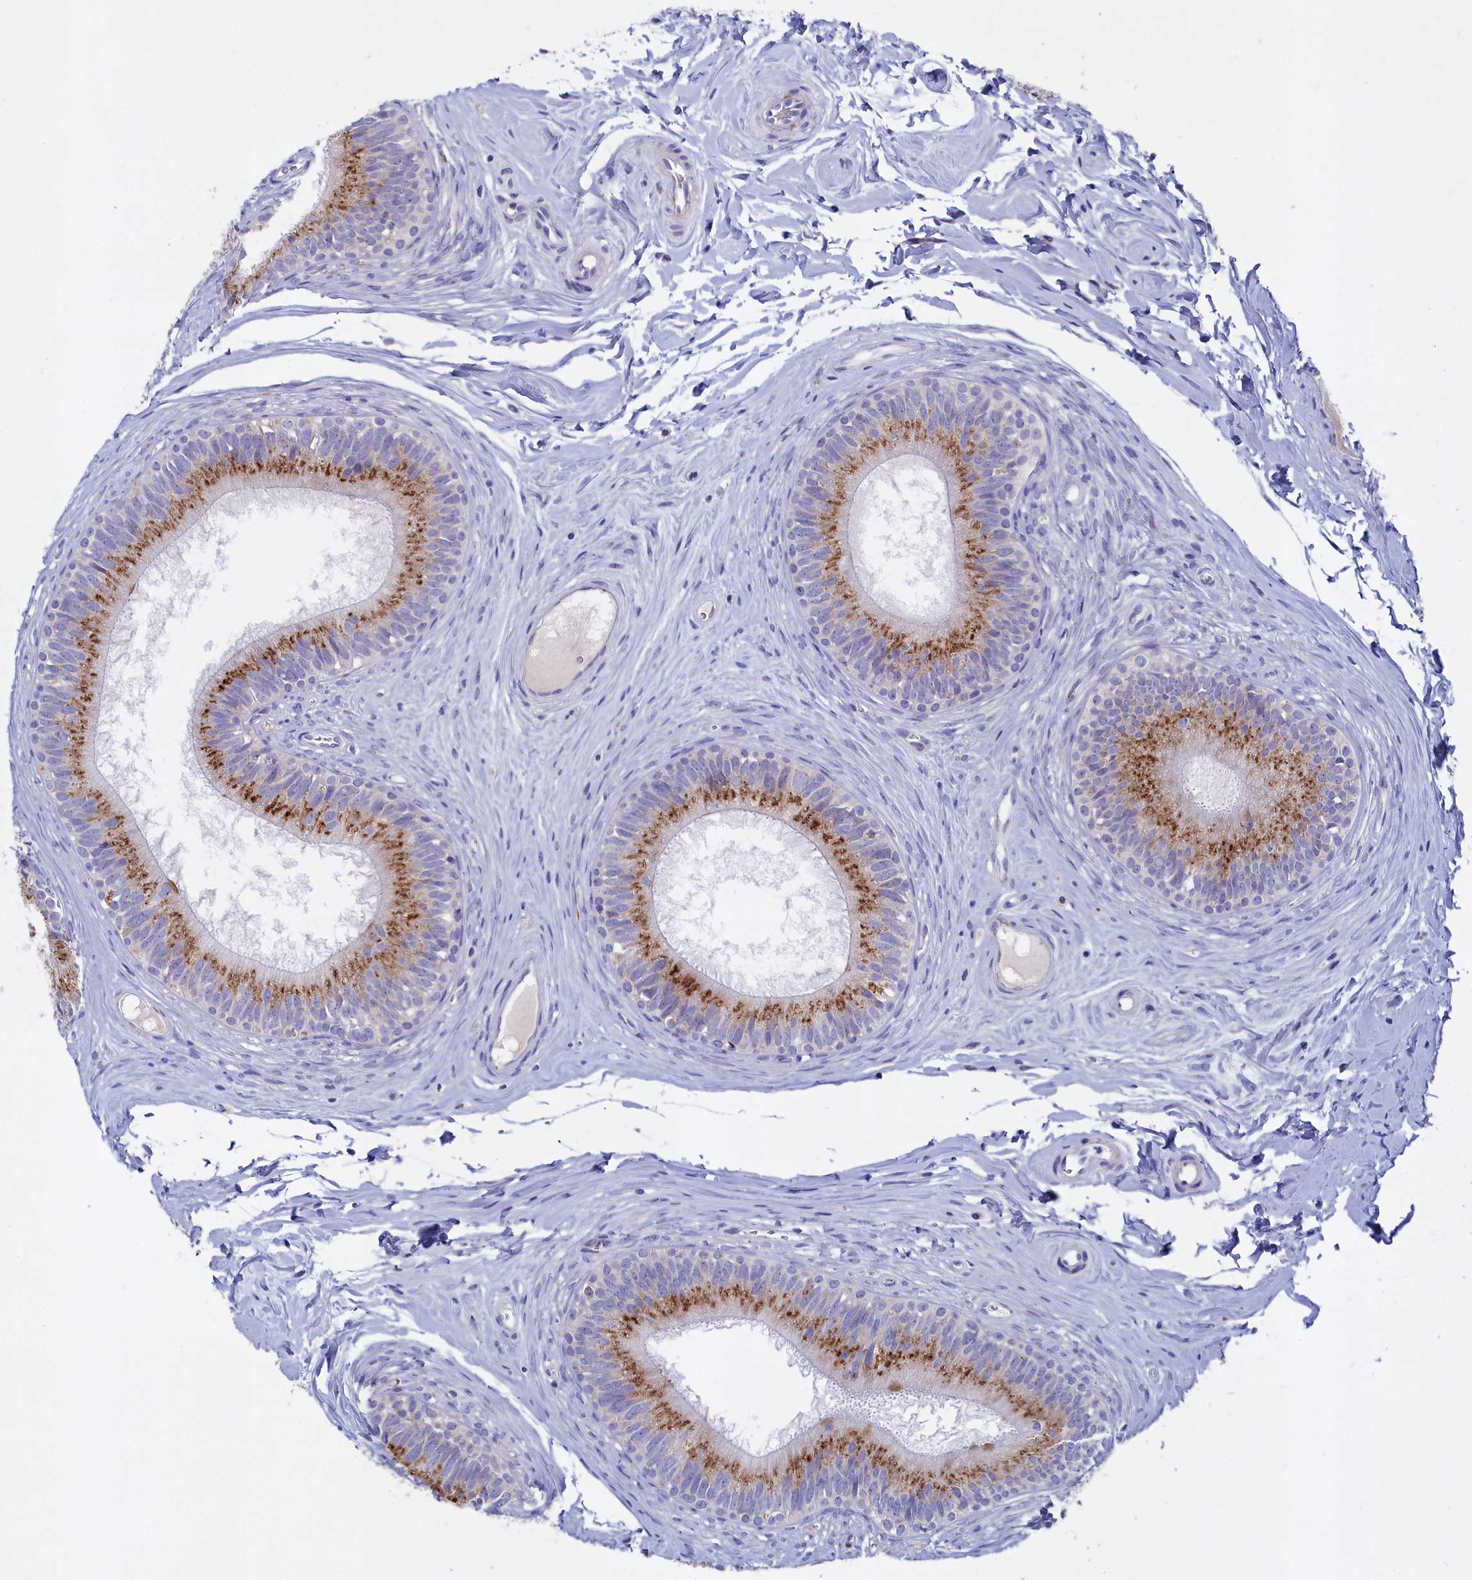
{"staining": {"intensity": "strong", "quantity": "25%-75%", "location": "cytoplasmic/membranous"}, "tissue": "epididymis", "cell_type": "Glandular cells", "image_type": "normal", "snomed": [{"axis": "morphology", "description": "Normal tissue, NOS"}, {"axis": "topography", "description": "Epididymis"}], "caption": "DAB immunohistochemical staining of unremarkable epididymis exhibits strong cytoplasmic/membranous protein positivity in about 25%-75% of glandular cells. (Stains: DAB in brown, nuclei in blue, Microscopy: brightfield microscopy at high magnification).", "gene": "GPR108", "patient": {"sex": "male", "age": 33}}